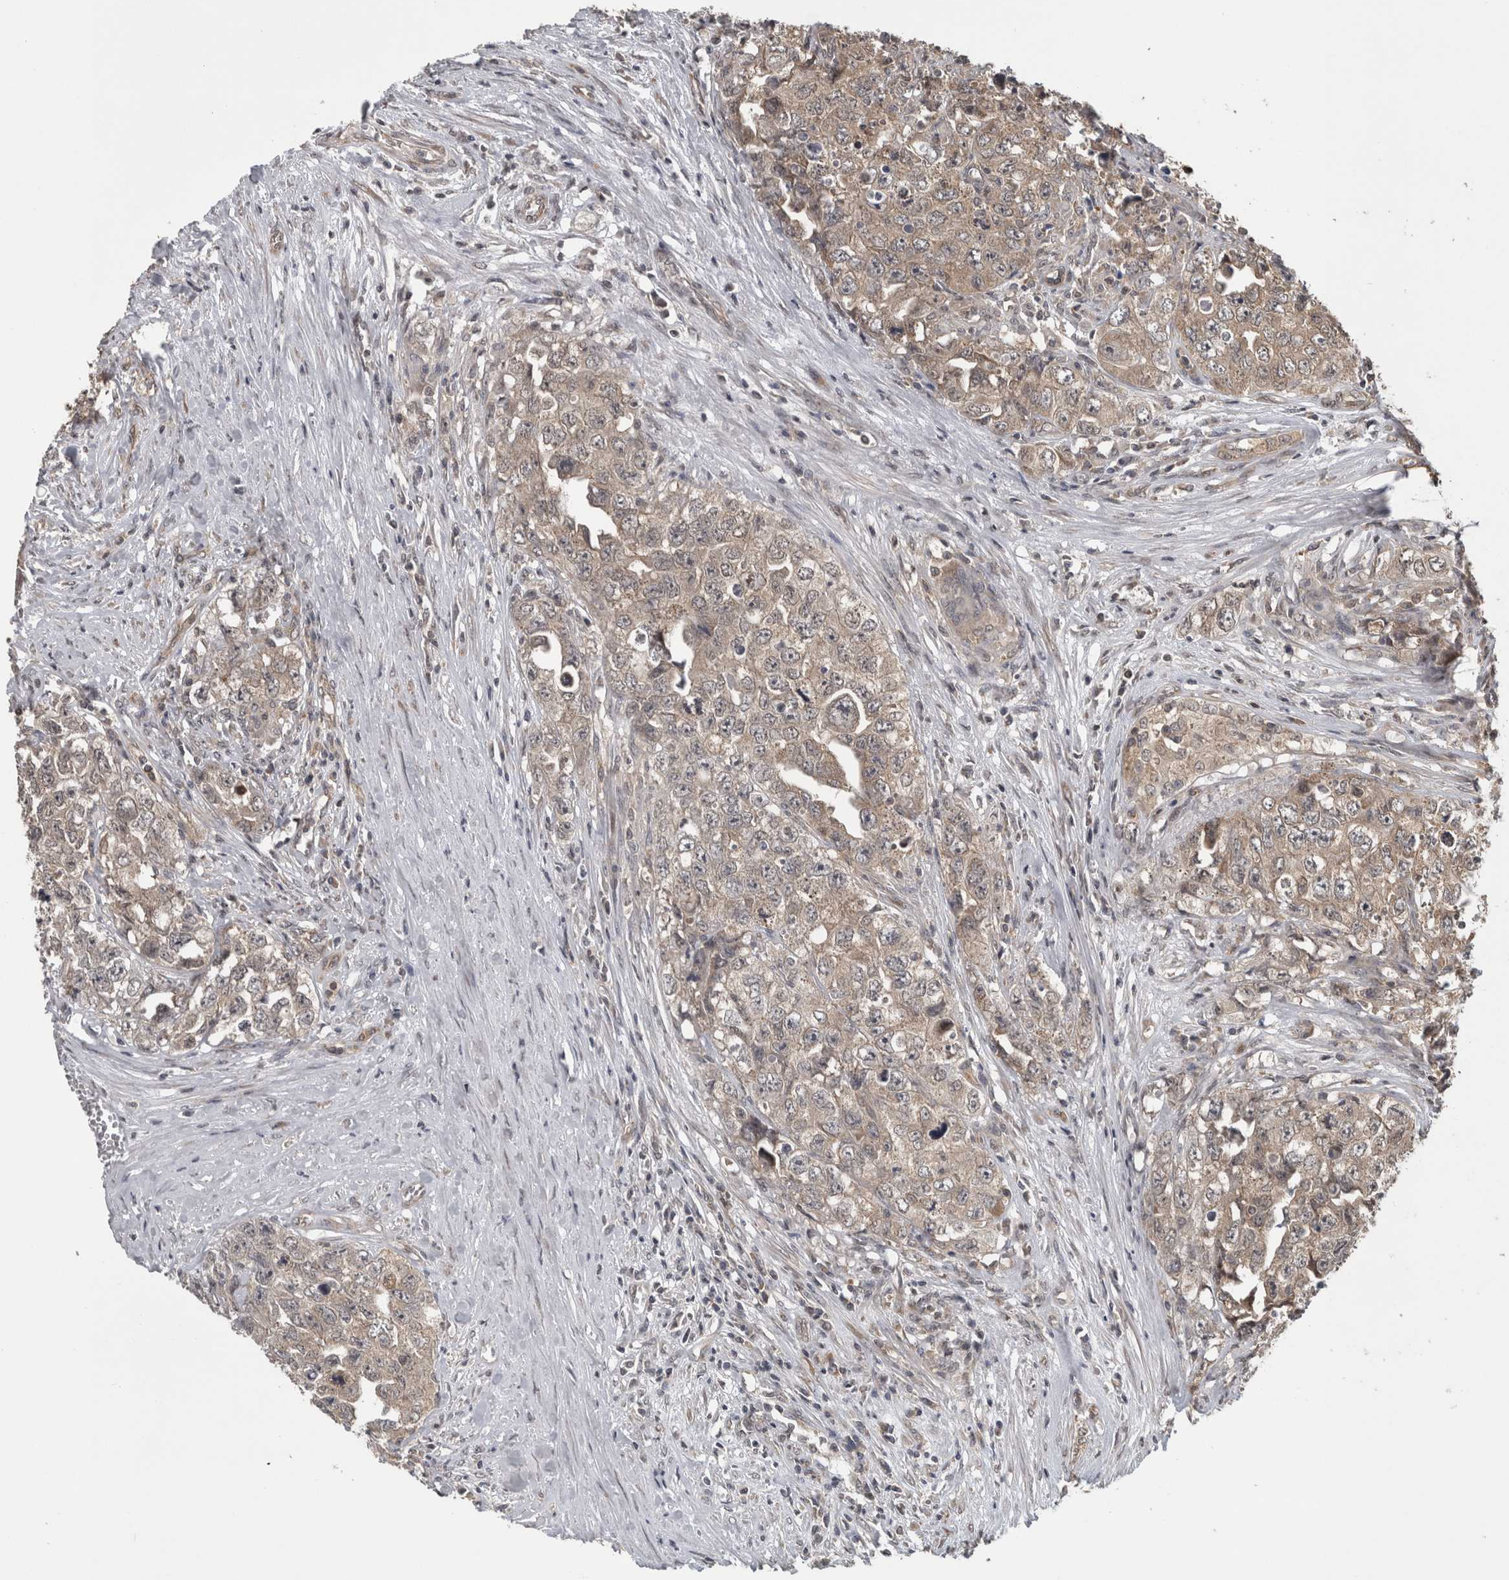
{"staining": {"intensity": "weak", "quantity": ">75%", "location": "cytoplasmic/membranous"}, "tissue": "testis cancer", "cell_type": "Tumor cells", "image_type": "cancer", "snomed": [{"axis": "morphology", "description": "Seminoma, NOS"}, {"axis": "morphology", "description": "Carcinoma, Embryonal, NOS"}, {"axis": "topography", "description": "Testis"}], "caption": "This is an image of immunohistochemistry (IHC) staining of testis cancer, which shows weak expression in the cytoplasmic/membranous of tumor cells.", "gene": "ATXN2", "patient": {"sex": "male", "age": 43}}